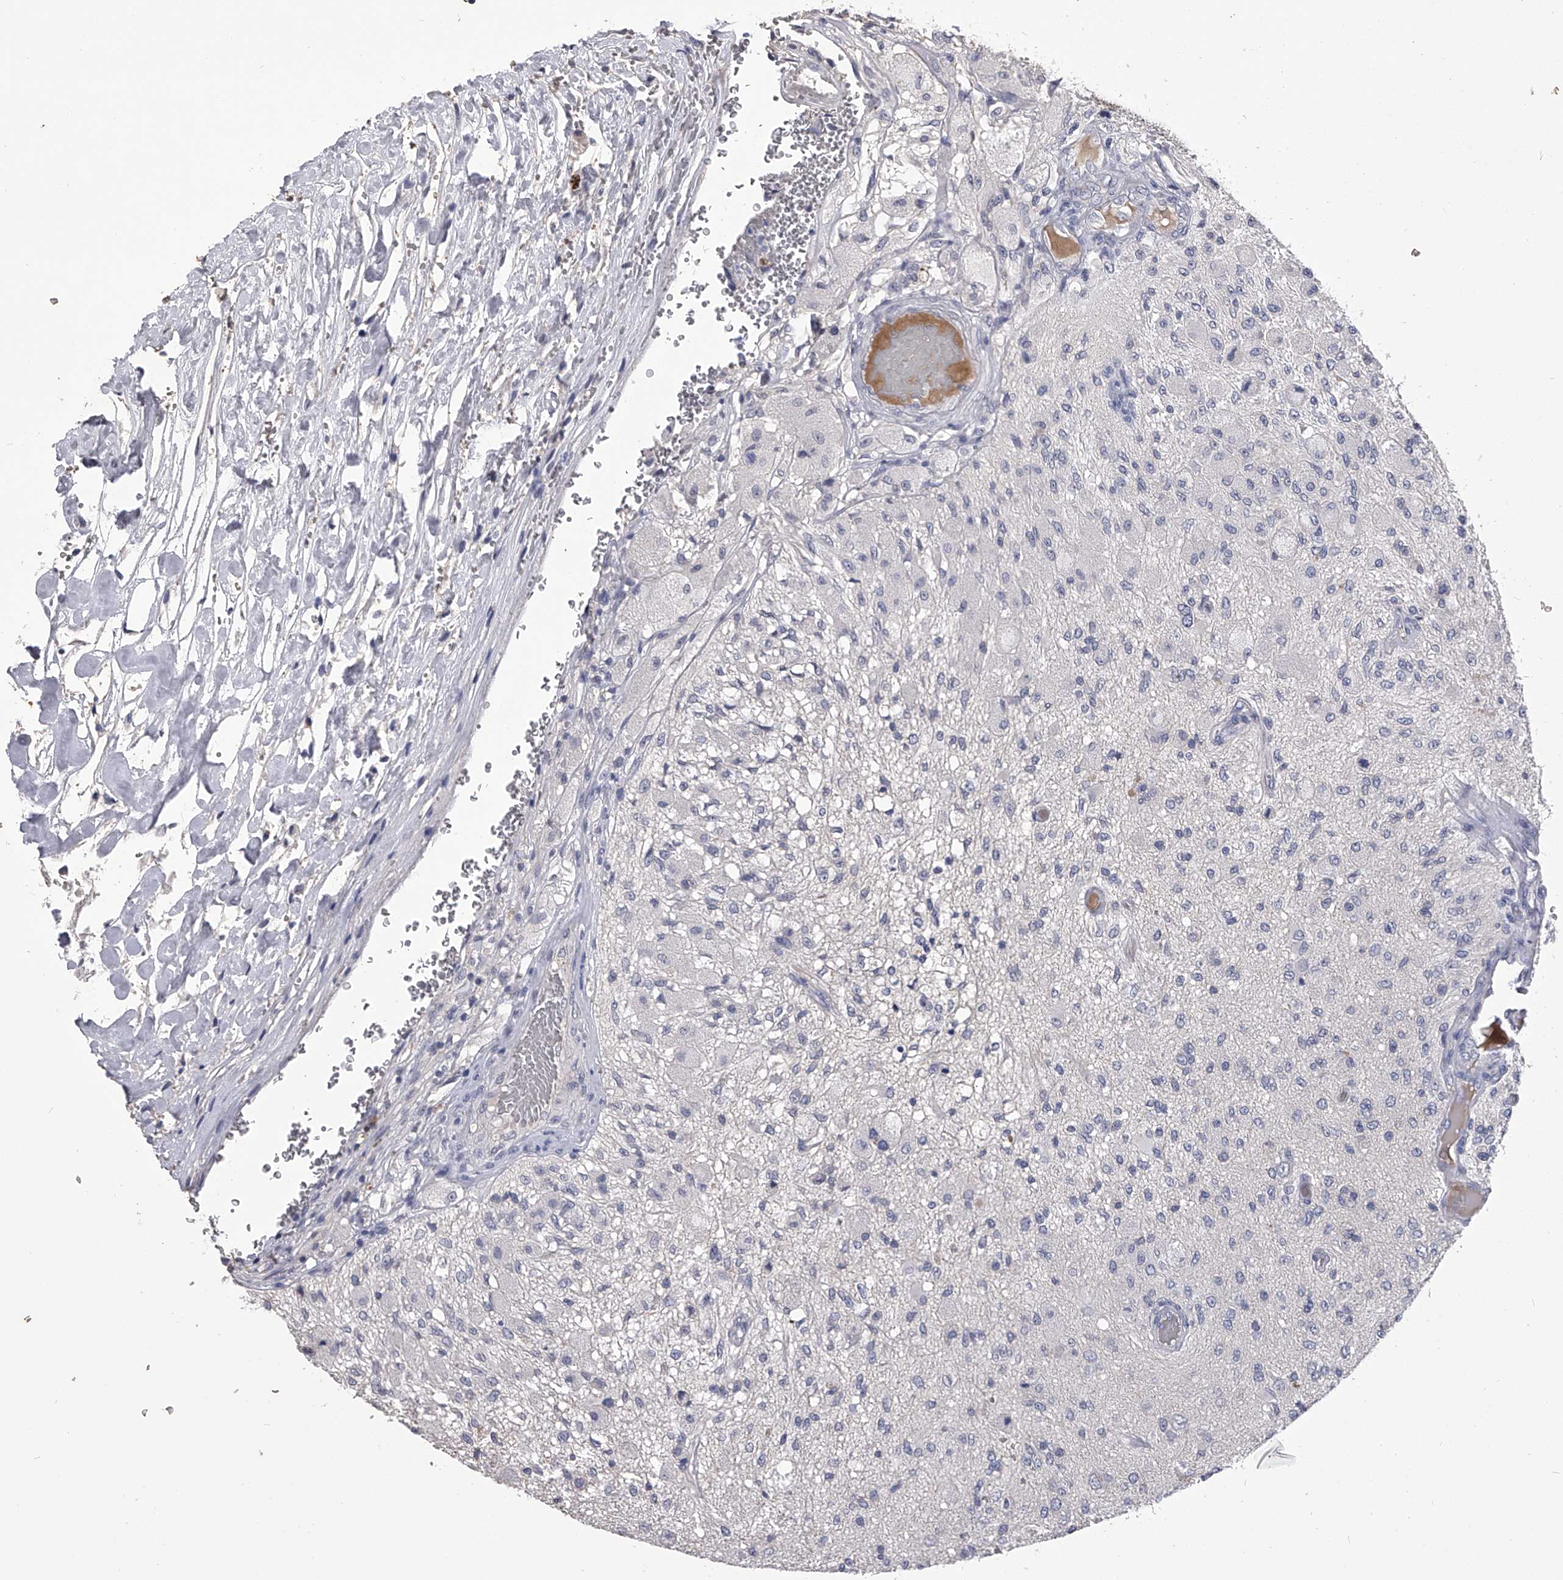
{"staining": {"intensity": "negative", "quantity": "none", "location": "none"}, "tissue": "glioma", "cell_type": "Tumor cells", "image_type": "cancer", "snomed": [{"axis": "morphology", "description": "Normal tissue, NOS"}, {"axis": "morphology", "description": "Glioma, malignant, High grade"}, {"axis": "topography", "description": "Cerebral cortex"}], "caption": "DAB immunohistochemical staining of human high-grade glioma (malignant) reveals no significant positivity in tumor cells. (Brightfield microscopy of DAB (3,3'-diaminobenzidine) immunohistochemistry (IHC) at high magnification).", "gene": "MDN1", "patient": {"sex": "male", "age": 77}}